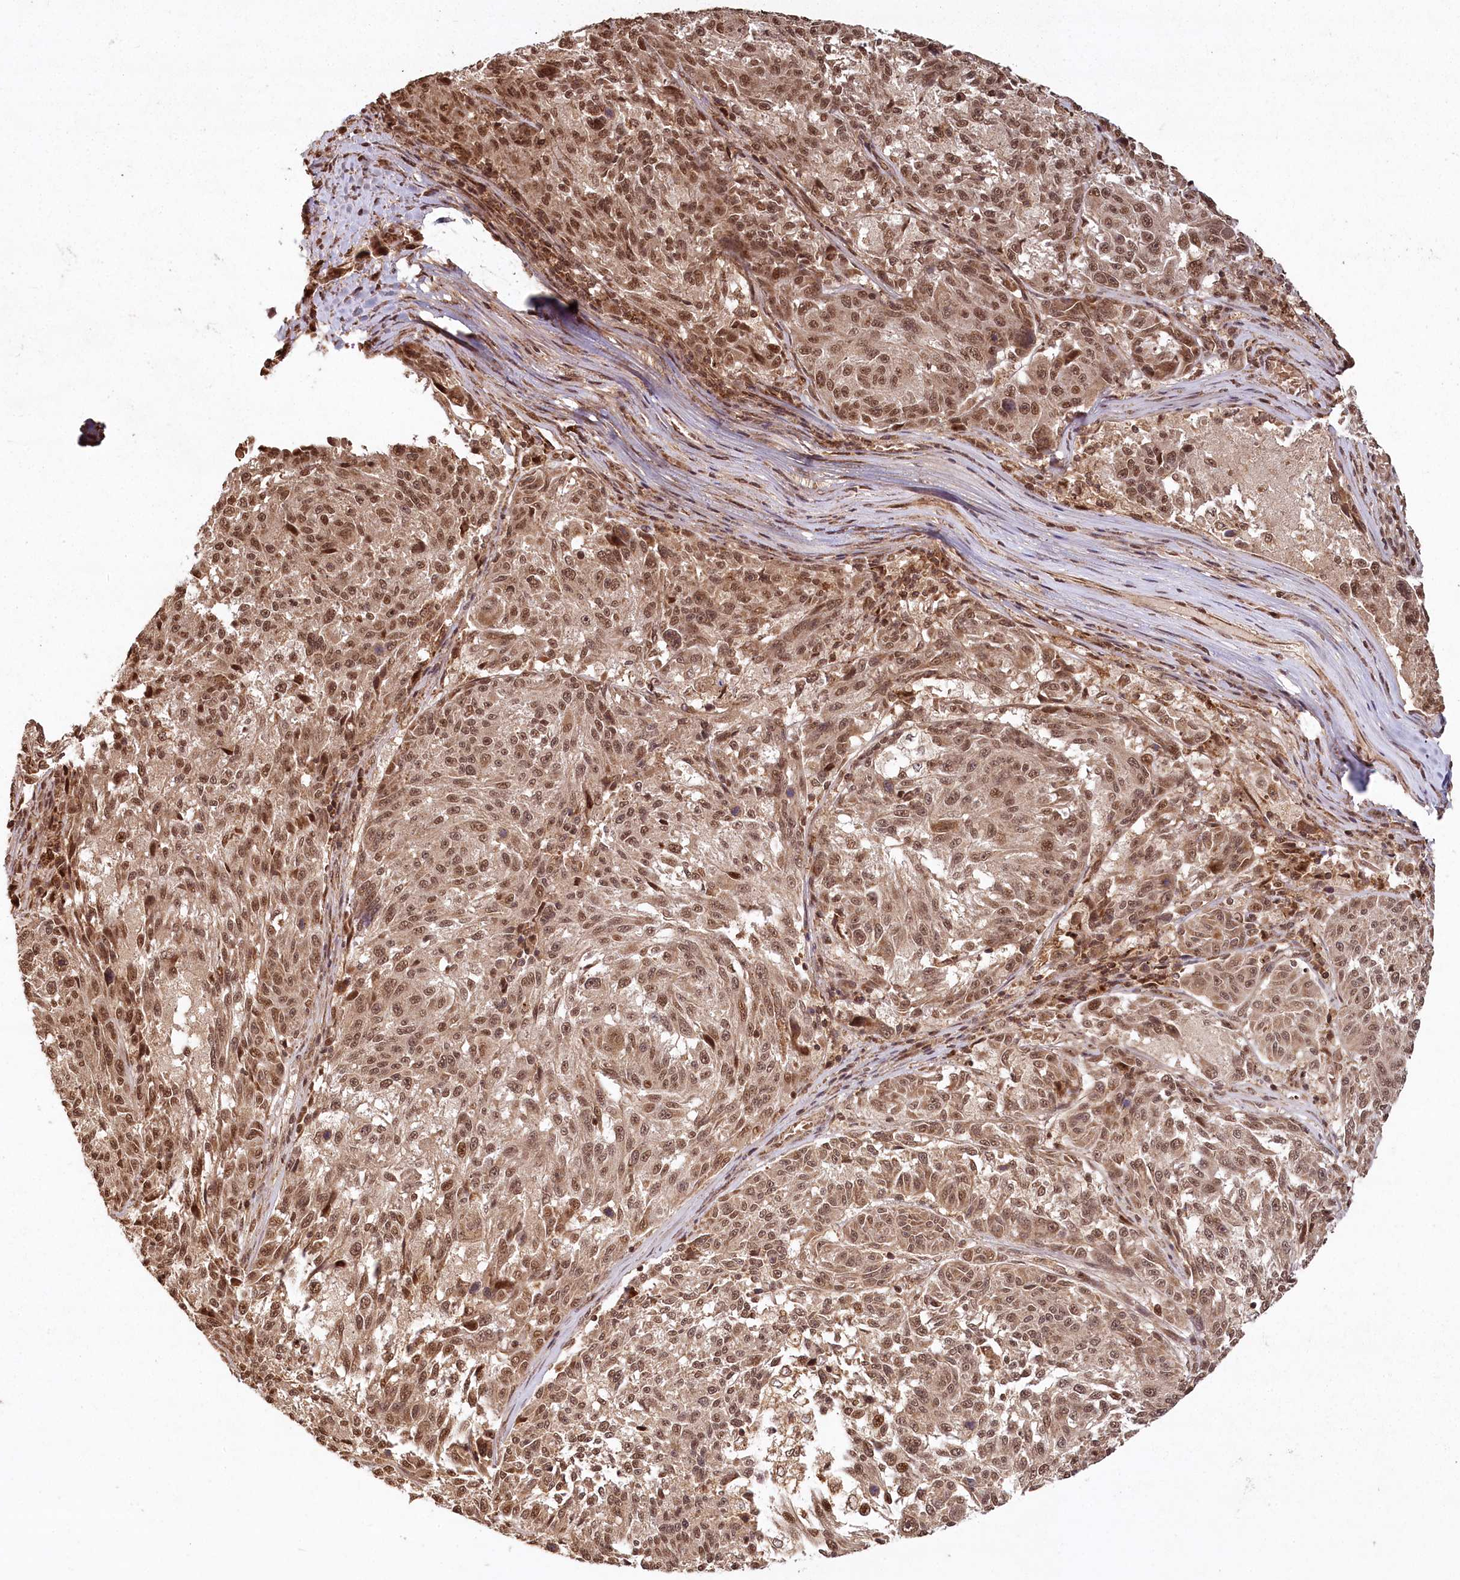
{"staining": {"intensity": "moderate", "quantity": ">75%", "location": "nuclear"}, "tissue": "melanoma", "cell_type": "Tumor cells", "image_type": "cancer", "snomed": [{"axis": "morphology", "description": "Malignant melanoma, NOS"}, {"axis": "topography", "description": "Skin"}], "caption": "Tumor cells reveal medium levels of moderate nuclear expression in approximately >75% of cells in human malignant melanoma.", "gene": "MICU1", "patient": {"sex": "male", "age": 53}}